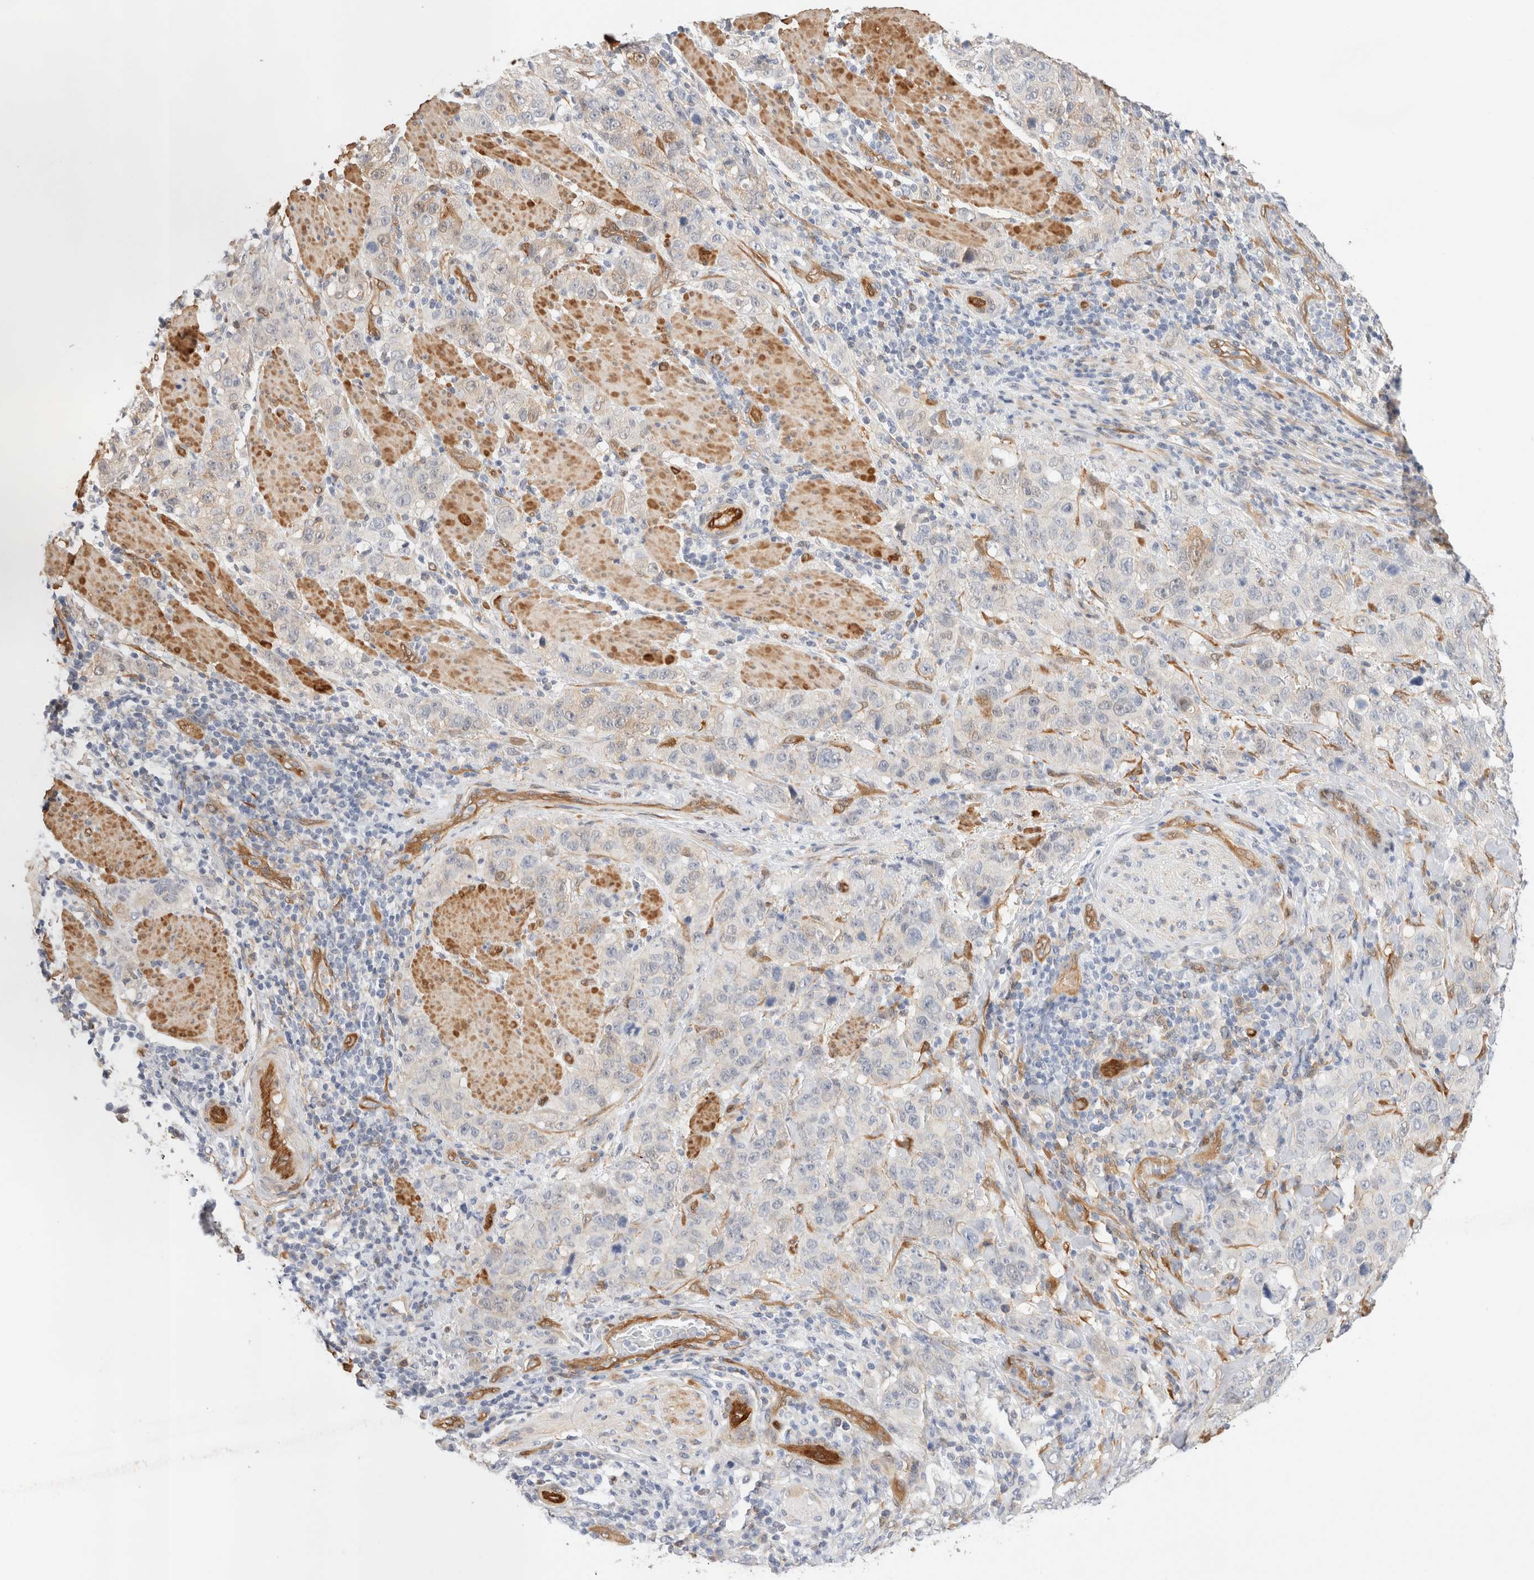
{"staining": {"intensity": "negative", "quantity": "none", "location": "none"}, "tissue": "stomach cancer", "cell_type": "Tumor cells", "image_type": "cancer", "snomed": [{"axis": "morphology", "description": "Adenocarcinoma, NOS"}, {"axis": "topography", "description": "Stomach"}], "caption": "Immunohistochemistry image of human stomach cancer (adenocarcinoma) stained for a protein (brown), which shows no staining in tumor cells. Brightfield microscopy of immunohistochemistry stained with DAB (brown) and hematoxylin (blue), captured at high magnification.", "gene": "LMCD1", "patient": {"sex": "male", "age": 48}}